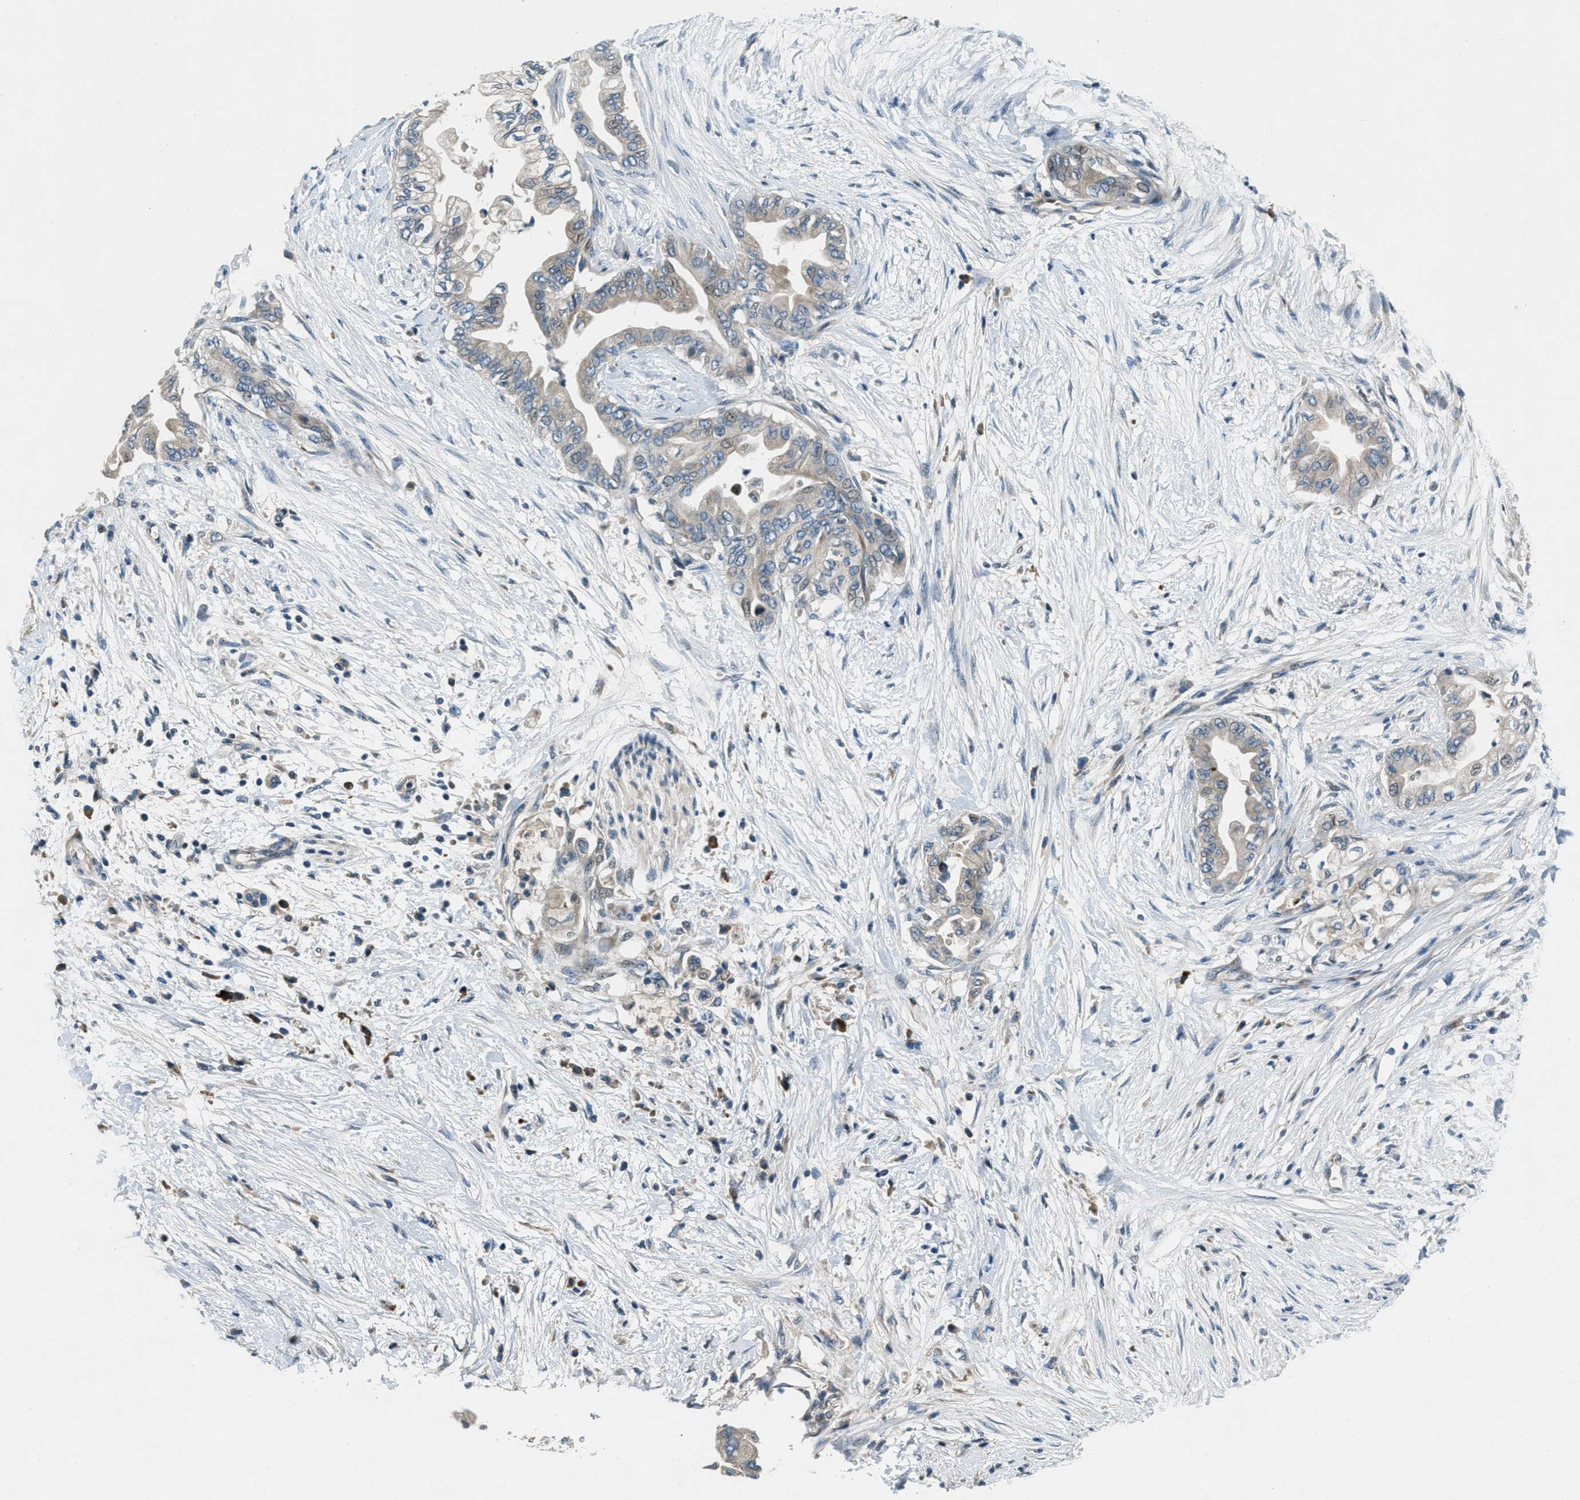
{"staining": {"intensity": "weak", "quantity": "<25%", "location": "cytoplasmic/membranous"}, "tissue": "pancreatic cancer", "cell_type": "Tumor cells", "image_type": "cancer", "snomed": [{"axis": "morphology", "description": "Normal tissue, NOS"}, {"axis": "morphology", "description": "Adenocarcinoma, NOS"}, {"axis": "topography", "description": "Pancreas"}, {"axis": "topography", "description": "Duodenum"}], "caption": "Immunohistochemistry (IHC) histopathology image of human pancreatic cancer stained for a protein (brown), which demonstrates no positivity in tumor cells.", "gene": "CLEC2D", "patient": {"sex": "female", "age": 60}}